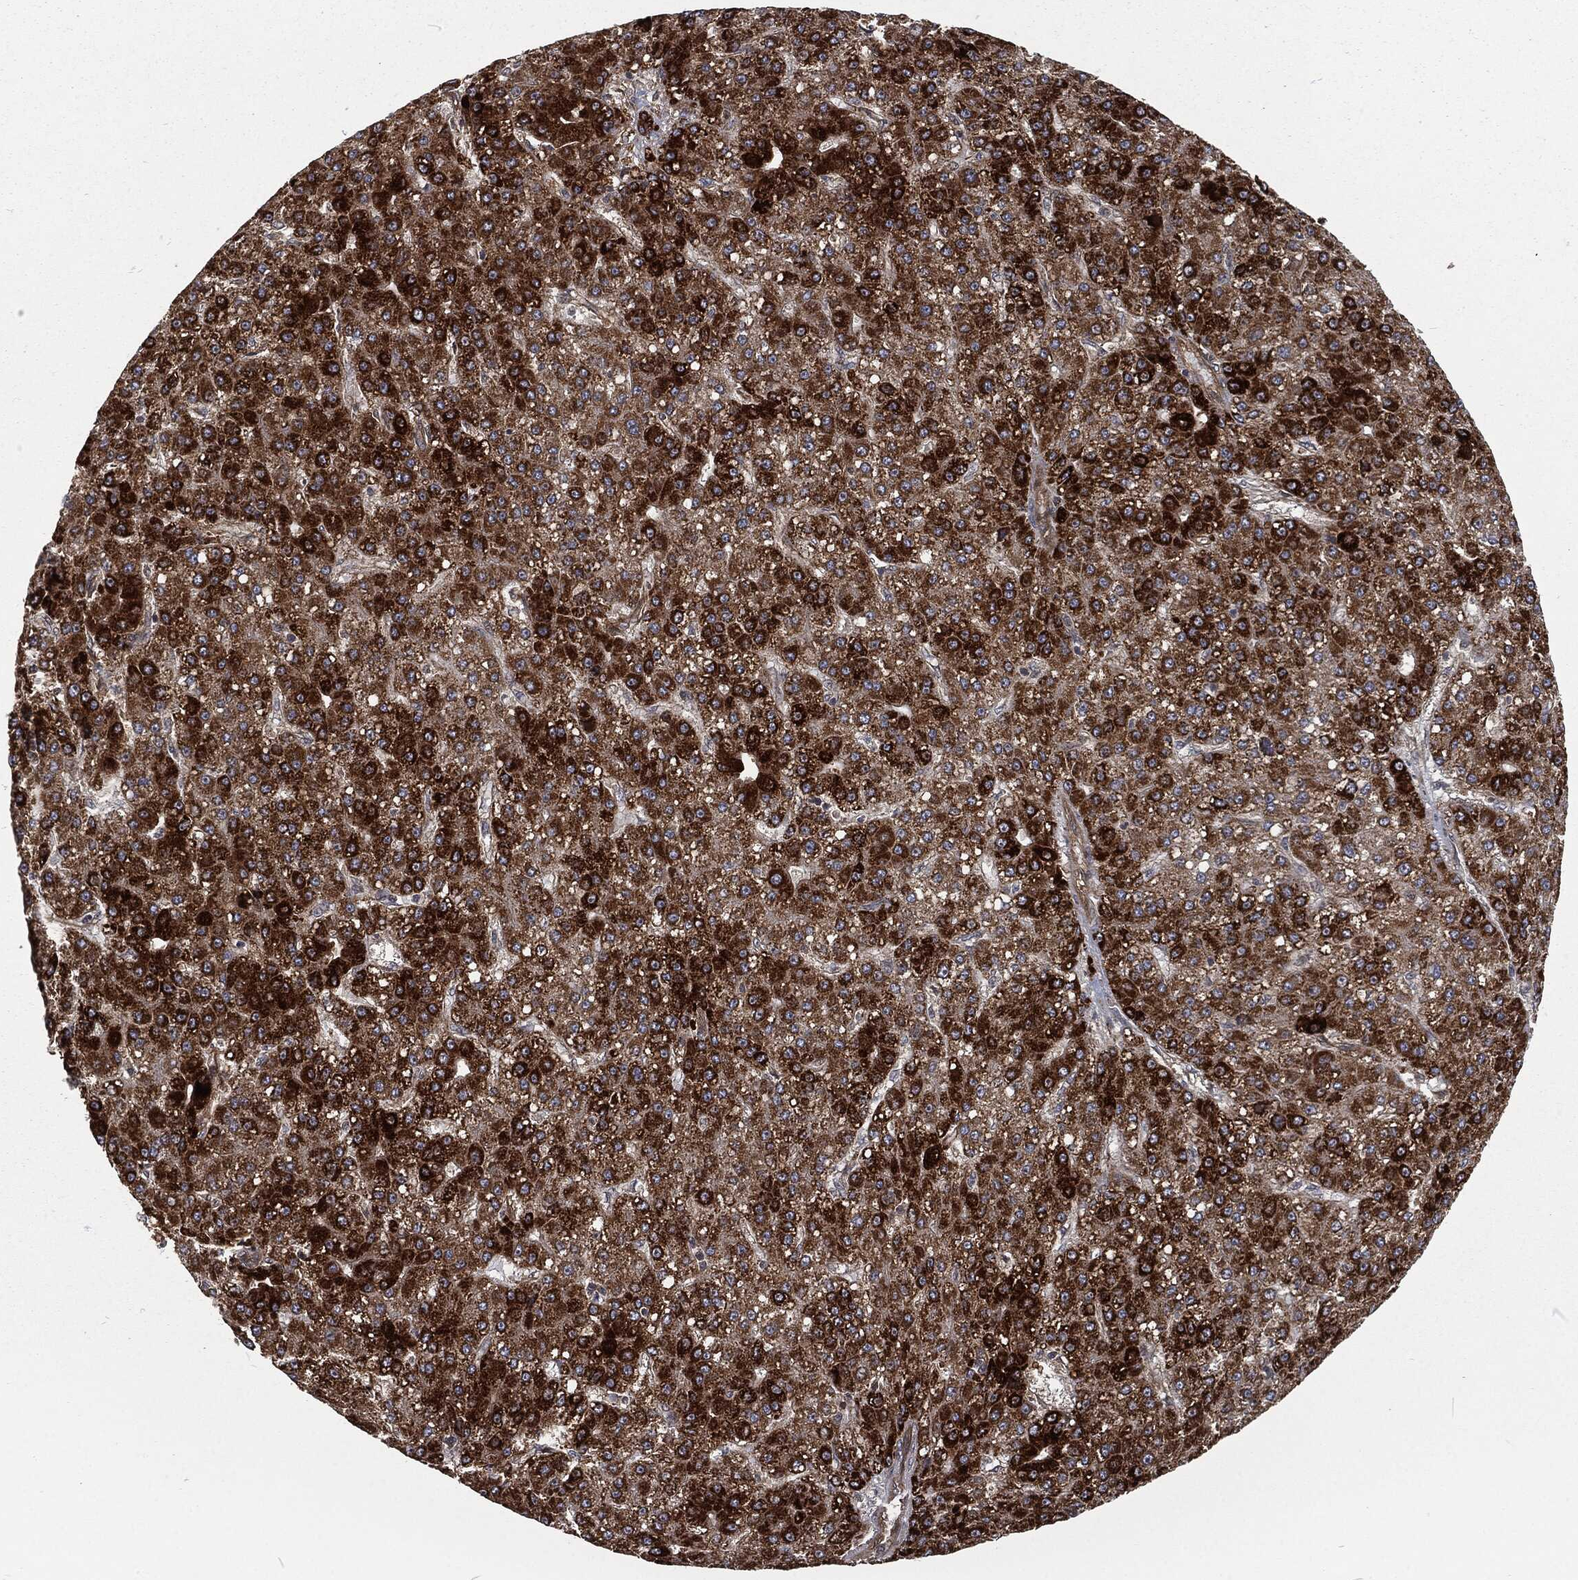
{"staining": {"intensity": "strong", "quantity": ">75%", "location": "cytoplasmic/membranous"}, "tissue": "liver cancer", "cell_type": "Tumor cells", "image_type": "cancer", "snomed": [{"axis": "morphology", "description": "Carcinoma, Hepatocellular, NOS"}, {"axis": "topography", "description": "Liver"}], "caption": "Immunohistochemical staining of liver hepatocellular carcinoma reveals strong cytoplasmic/membranous protein staining in approximately >75% of tumor cells.", "gene": "RFTN1", "patient": {"sex": "male", "age": 67}}